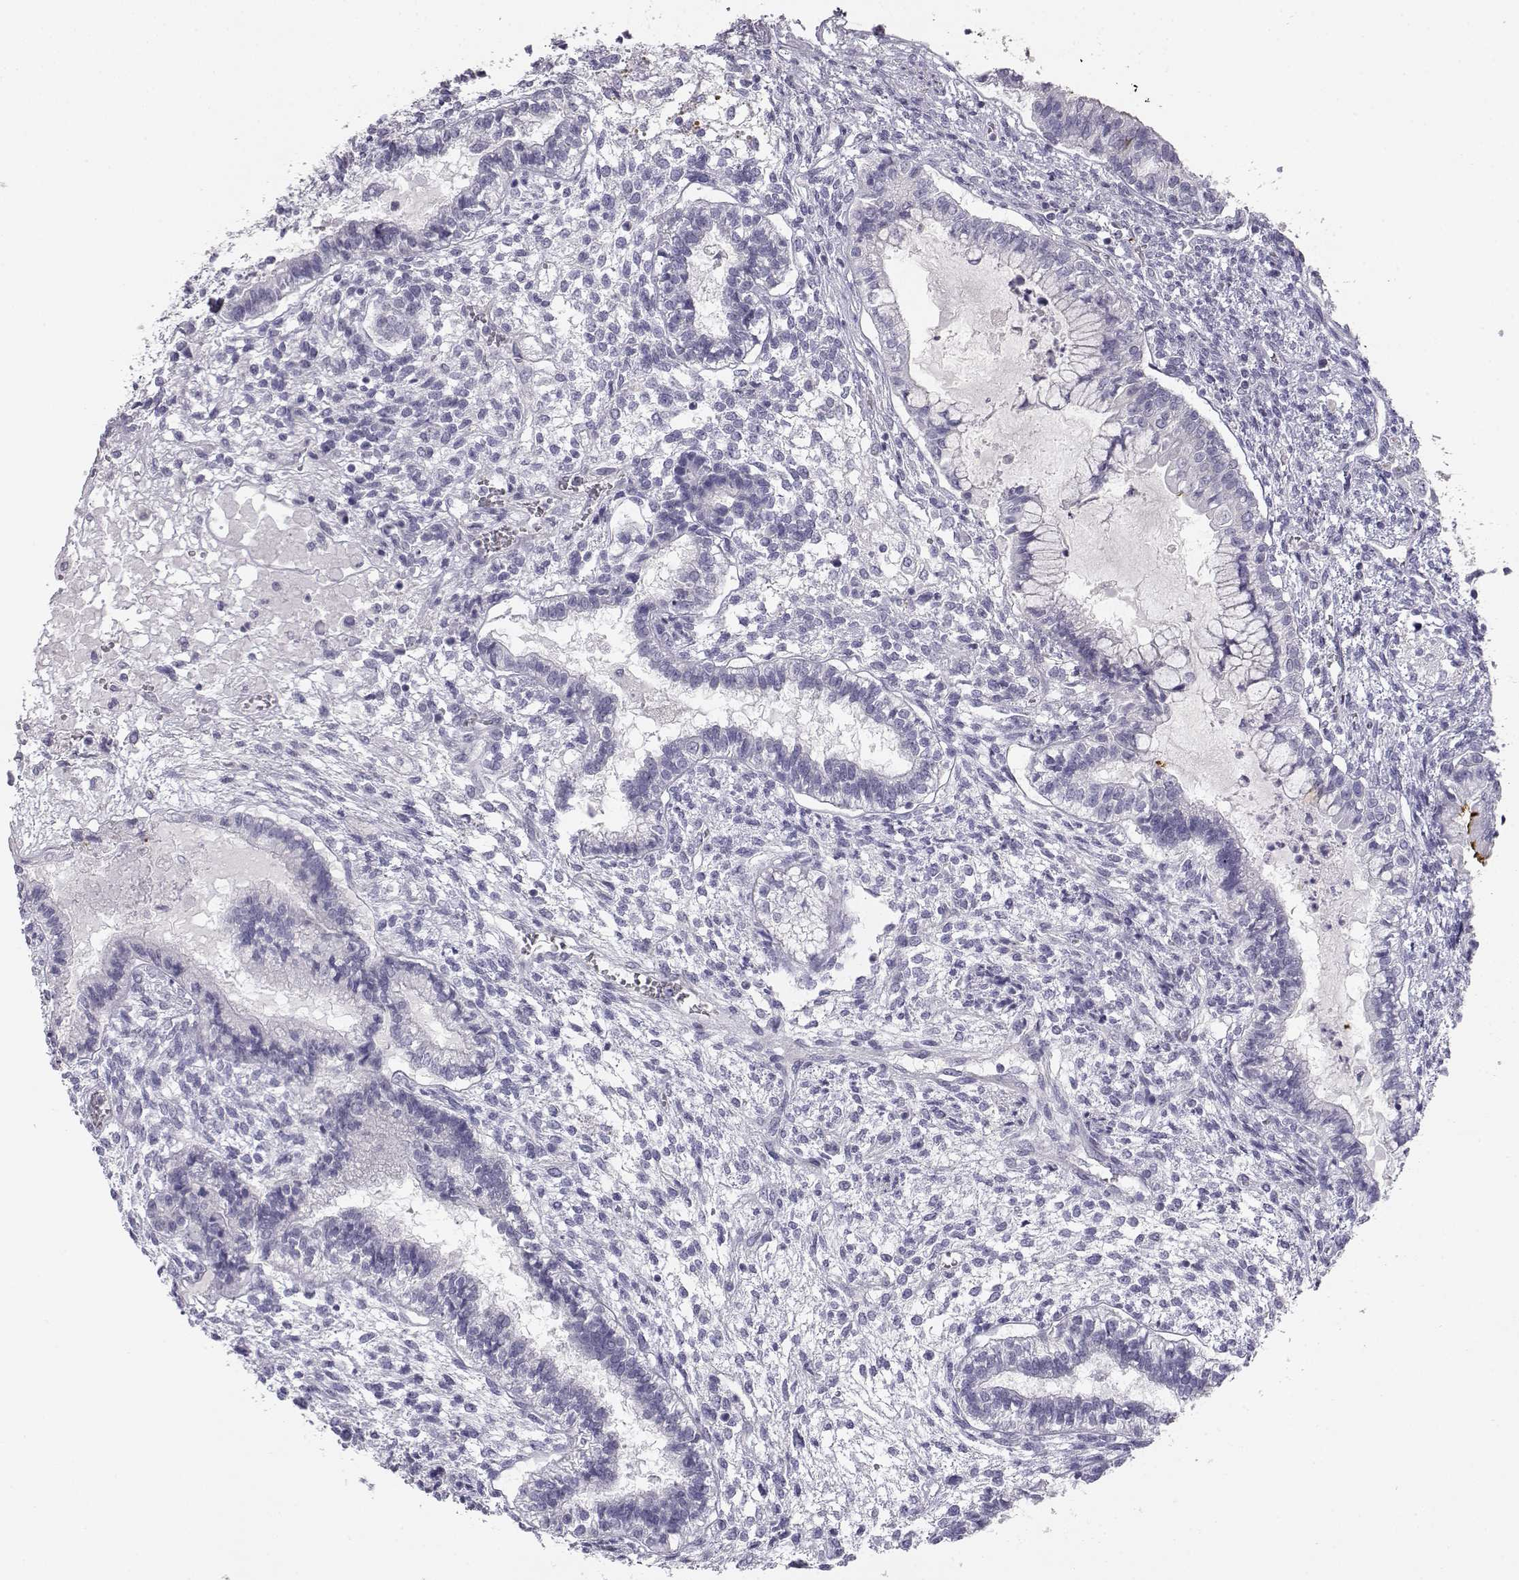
{"staining": {"intensity": "negative", "quantity": "none", "location": "none"}, "tissue": "testis cancer", "cell_type": "Tumor cells", "image_type": "cancer", "snomed": [{"axis": "morphology", "description": "Carcinoma, Embryonal, NOS"}, {"axis": "topography", "description": "Testis"}], "caption": "There is no significant staining in tumor cells of testis embryonal carcinoma.", "gene": "MYCBPAP", "patient": {"sex": "male", "age": 37}}